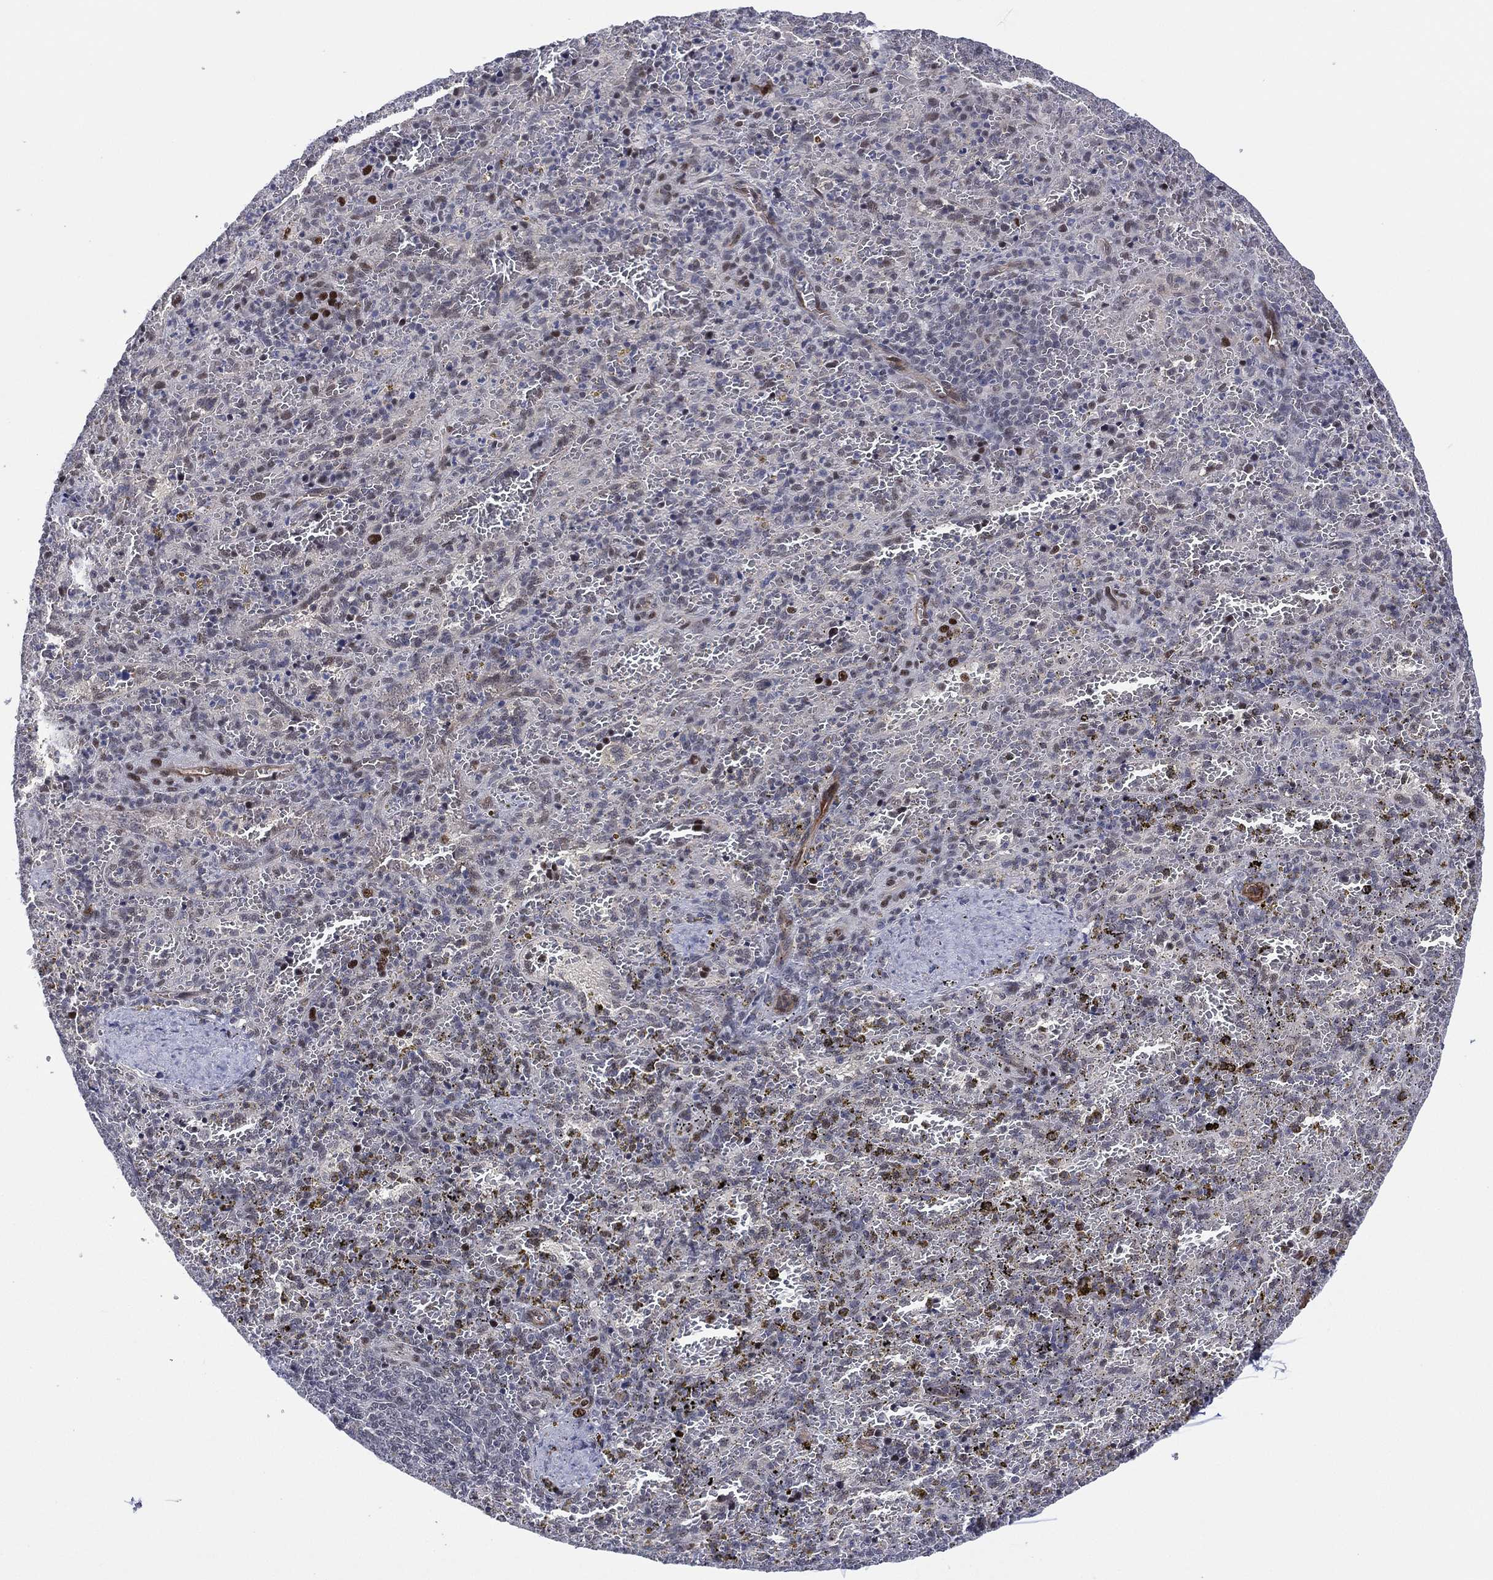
{"staining": {"intensity": "negative", "quantity": "none", "location": "none"}, "tissue": "spleen", "cell_type": "Cells in red pulp", "image_type": "normal", "snomed": [{"axis": "morphology", "description": "Normal tissue, NOS"}, {"axis": "topography", "description": "Spleen"}], "caption": "Immunohistochemistry image of benign spleen: spleen stained with DAB (3,3'-diaminobenzidine) demonstrates no significant protein staining in cells in red pulp.", "gene": "GSE1", "patient": {"sex": "female", "age": 50}}